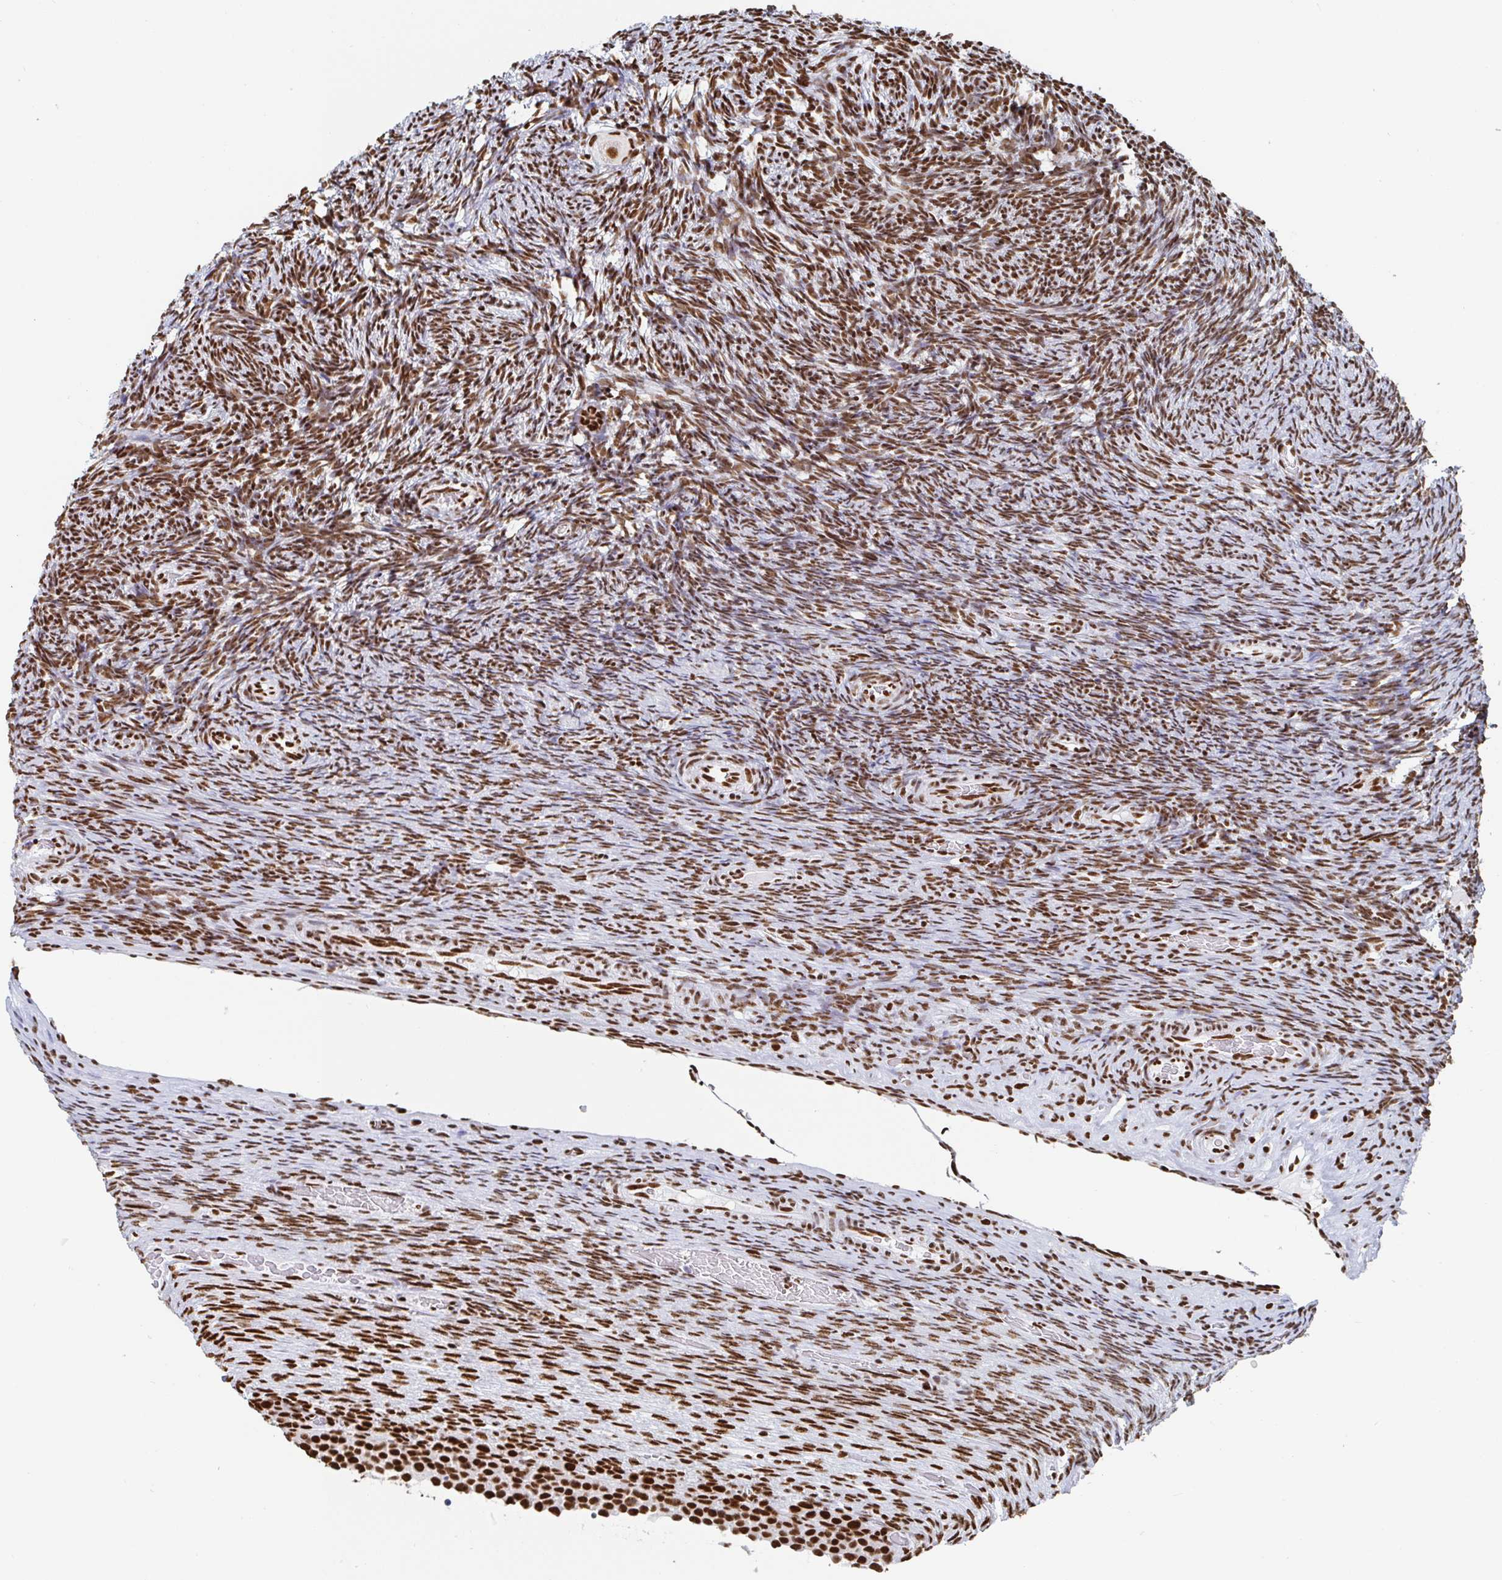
{"staining": {"intensity": "moderate", "quantity": ">75%", "location": "nuclear"}, "tissue": "ovary", "cell_type": "Follicle cells", "image_type": "normal", "snomed": [{"axis": "morphology", "description": "Normal tissue, NOS"}, {"axis": "topography", "description": "Ovary"}], "caption": "Benign ovary displays moderate nuclear positivity in about >75% of follicle cells, visualized by immunohistochemistry. Immunohistochemistry (ihc) stains the protein in brown and the nuclei are stained blue.", "gene": "EWSR1", "patient": {"sex": "female", "age": 34}}